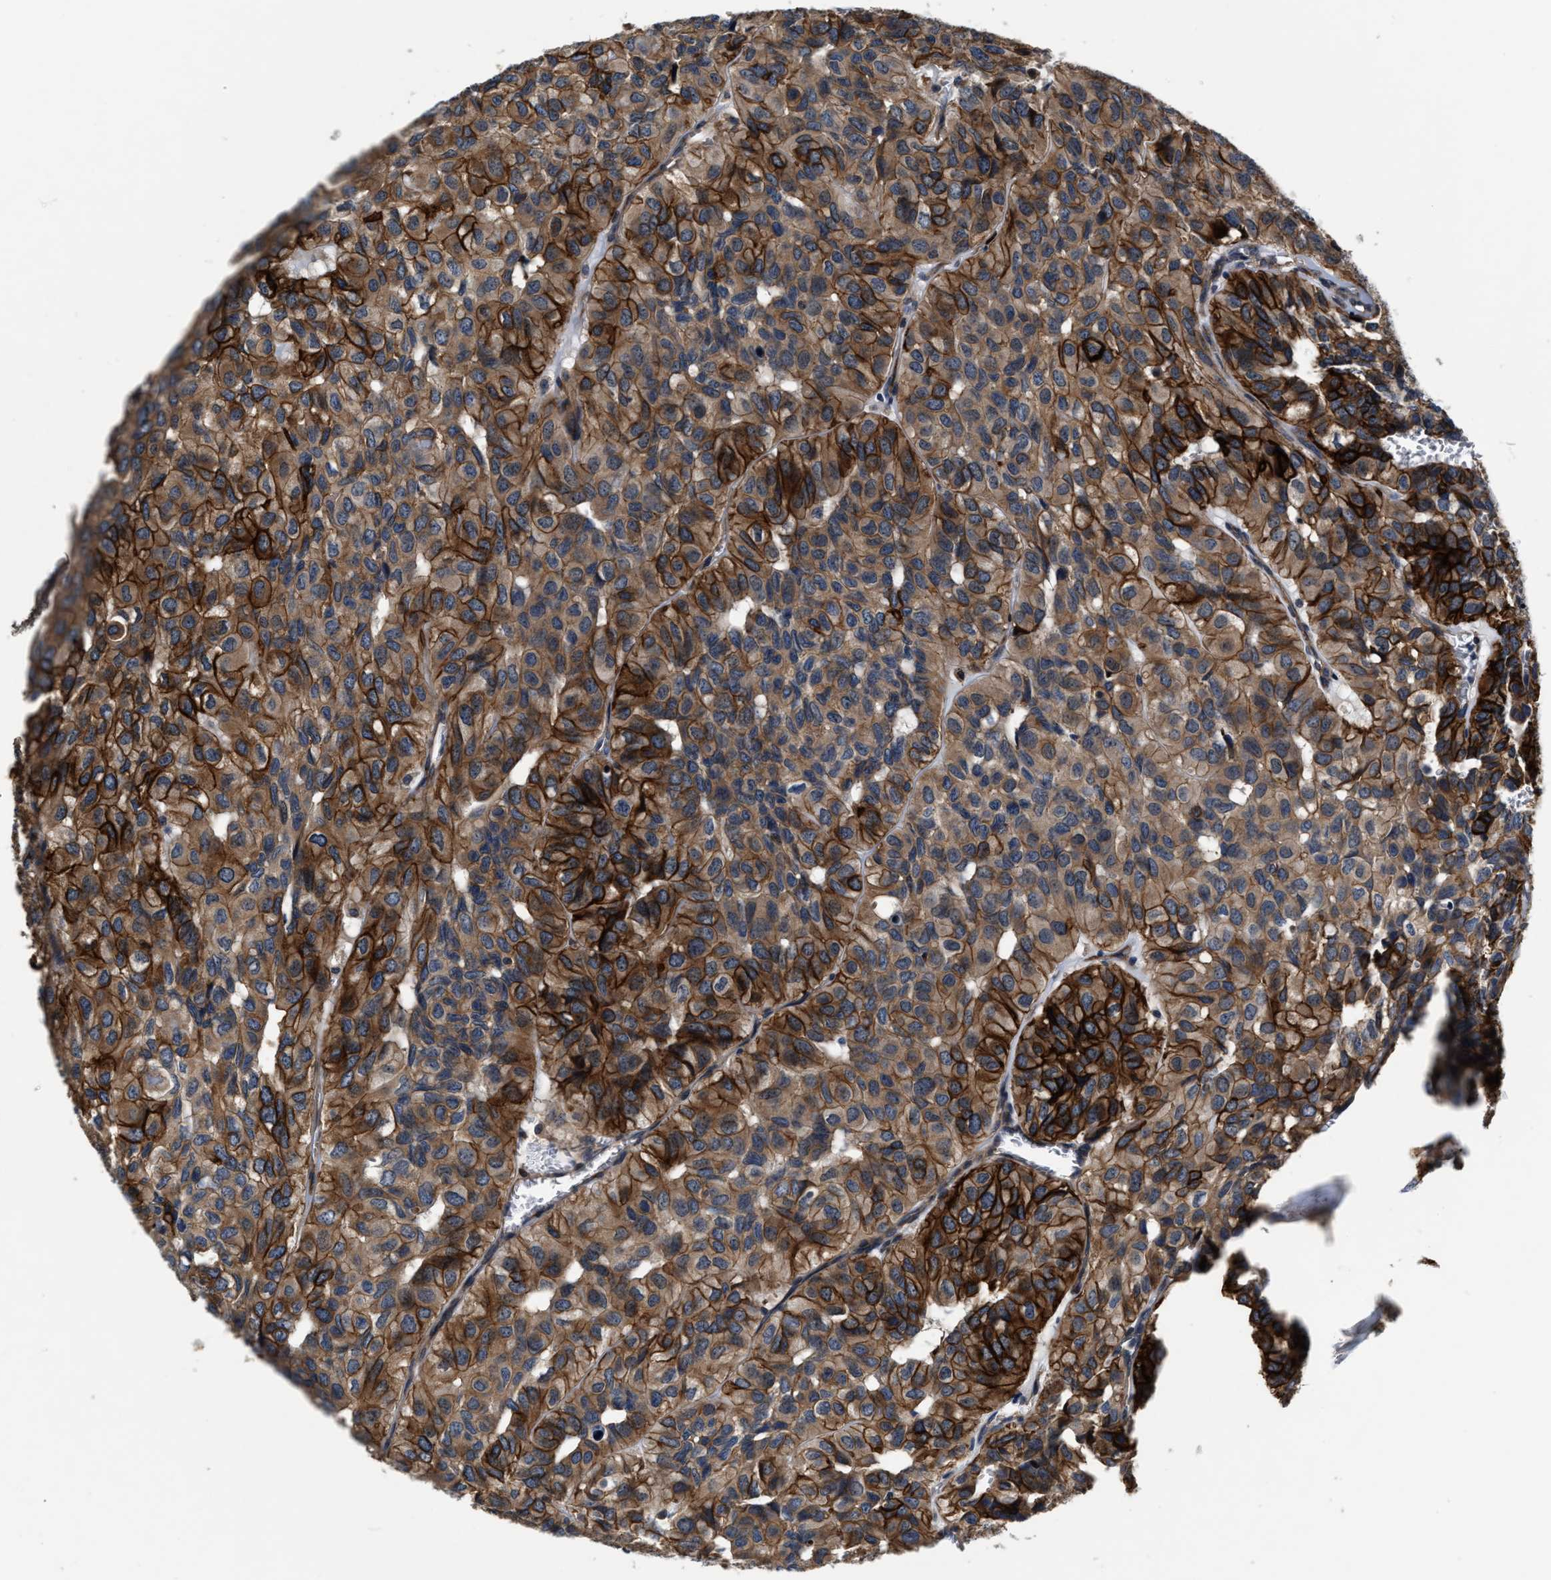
{"staining": {"intensity": "strong", "quantity": ">75%", "location": "cytoplasmic/membranous"}, "tissue": "head and neck cancer", "cell_type": "Tumor cells", "image_type": "cancer", "snomed": [{"axis": "morphology", "description": "Adenocarcinoma, NOS"}, {"axis": "topography", "description": "Salivary gland, NOS"}, {"axis": "topography", "description": "Head-Neck"}], "caption": "Immunohistochemical staining of human adenocarcinoma (head and neck) displays high levels of strong cytoplasmic/membranous protein positivity in about >75% of tumor cells. (Brightfield microscopy of DAB IHC at high magnification).", "gene": "SLC12A2", "patient": {"sex": "female", "age": 76}}